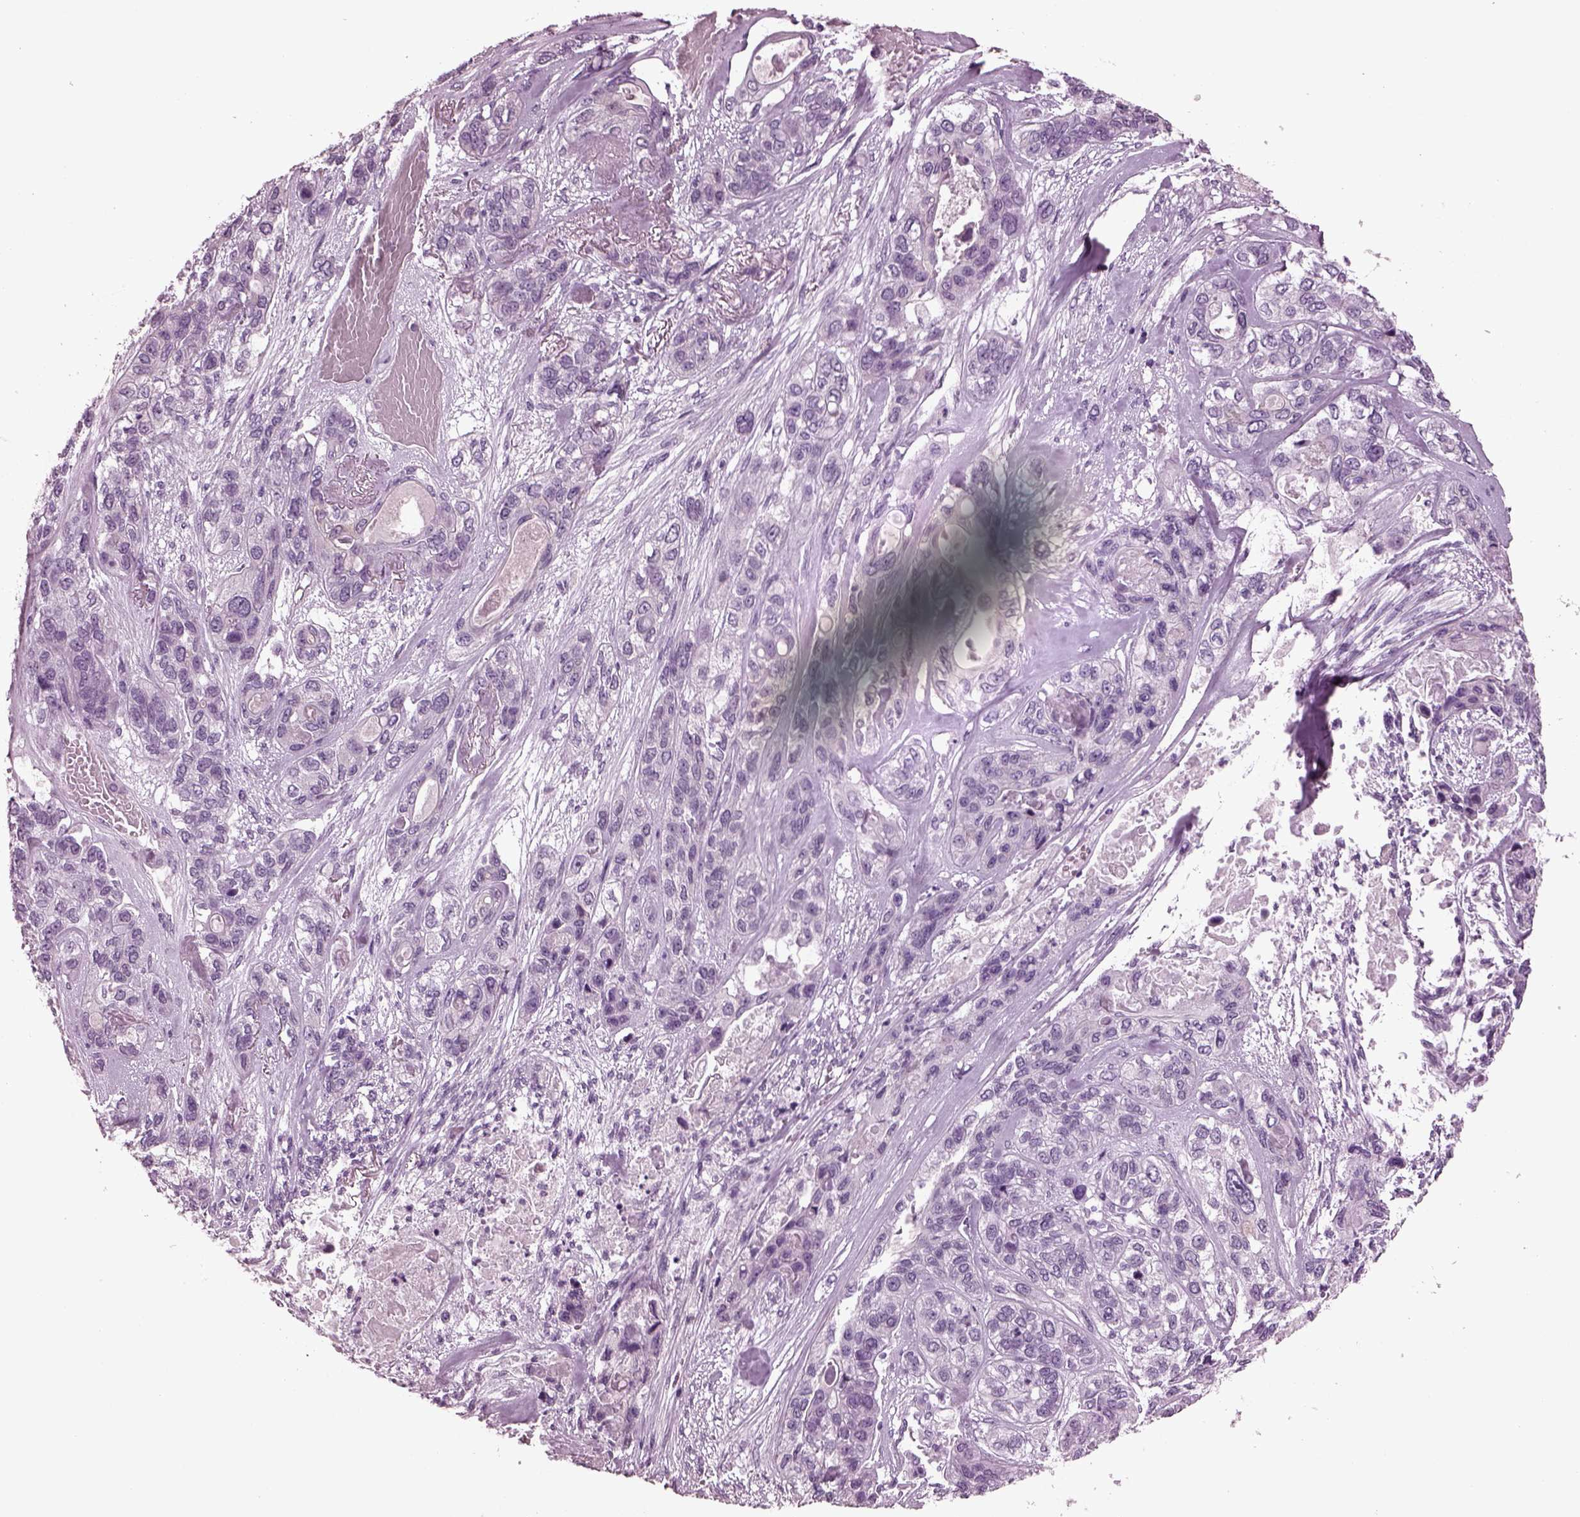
{"staining": {"intensity": "negative", "quantity": "none", "location": "none"}, "tissue": "lung cancer", "cell_type": "Tumor cells", "image_type": "cancer", "snomed": [{"axis": "morphology", "description": "Squamous cell carcinoma, NOS"}, {"axis": "topography", "description": "Lung"}], "caption": "Immunohistochemical staining of lung cancer (squamous cell carcinoma) reveals no significant expression in tumor cells.", "gene": "SLC6A17", "patient": {"sex": "female", "age": 70}}